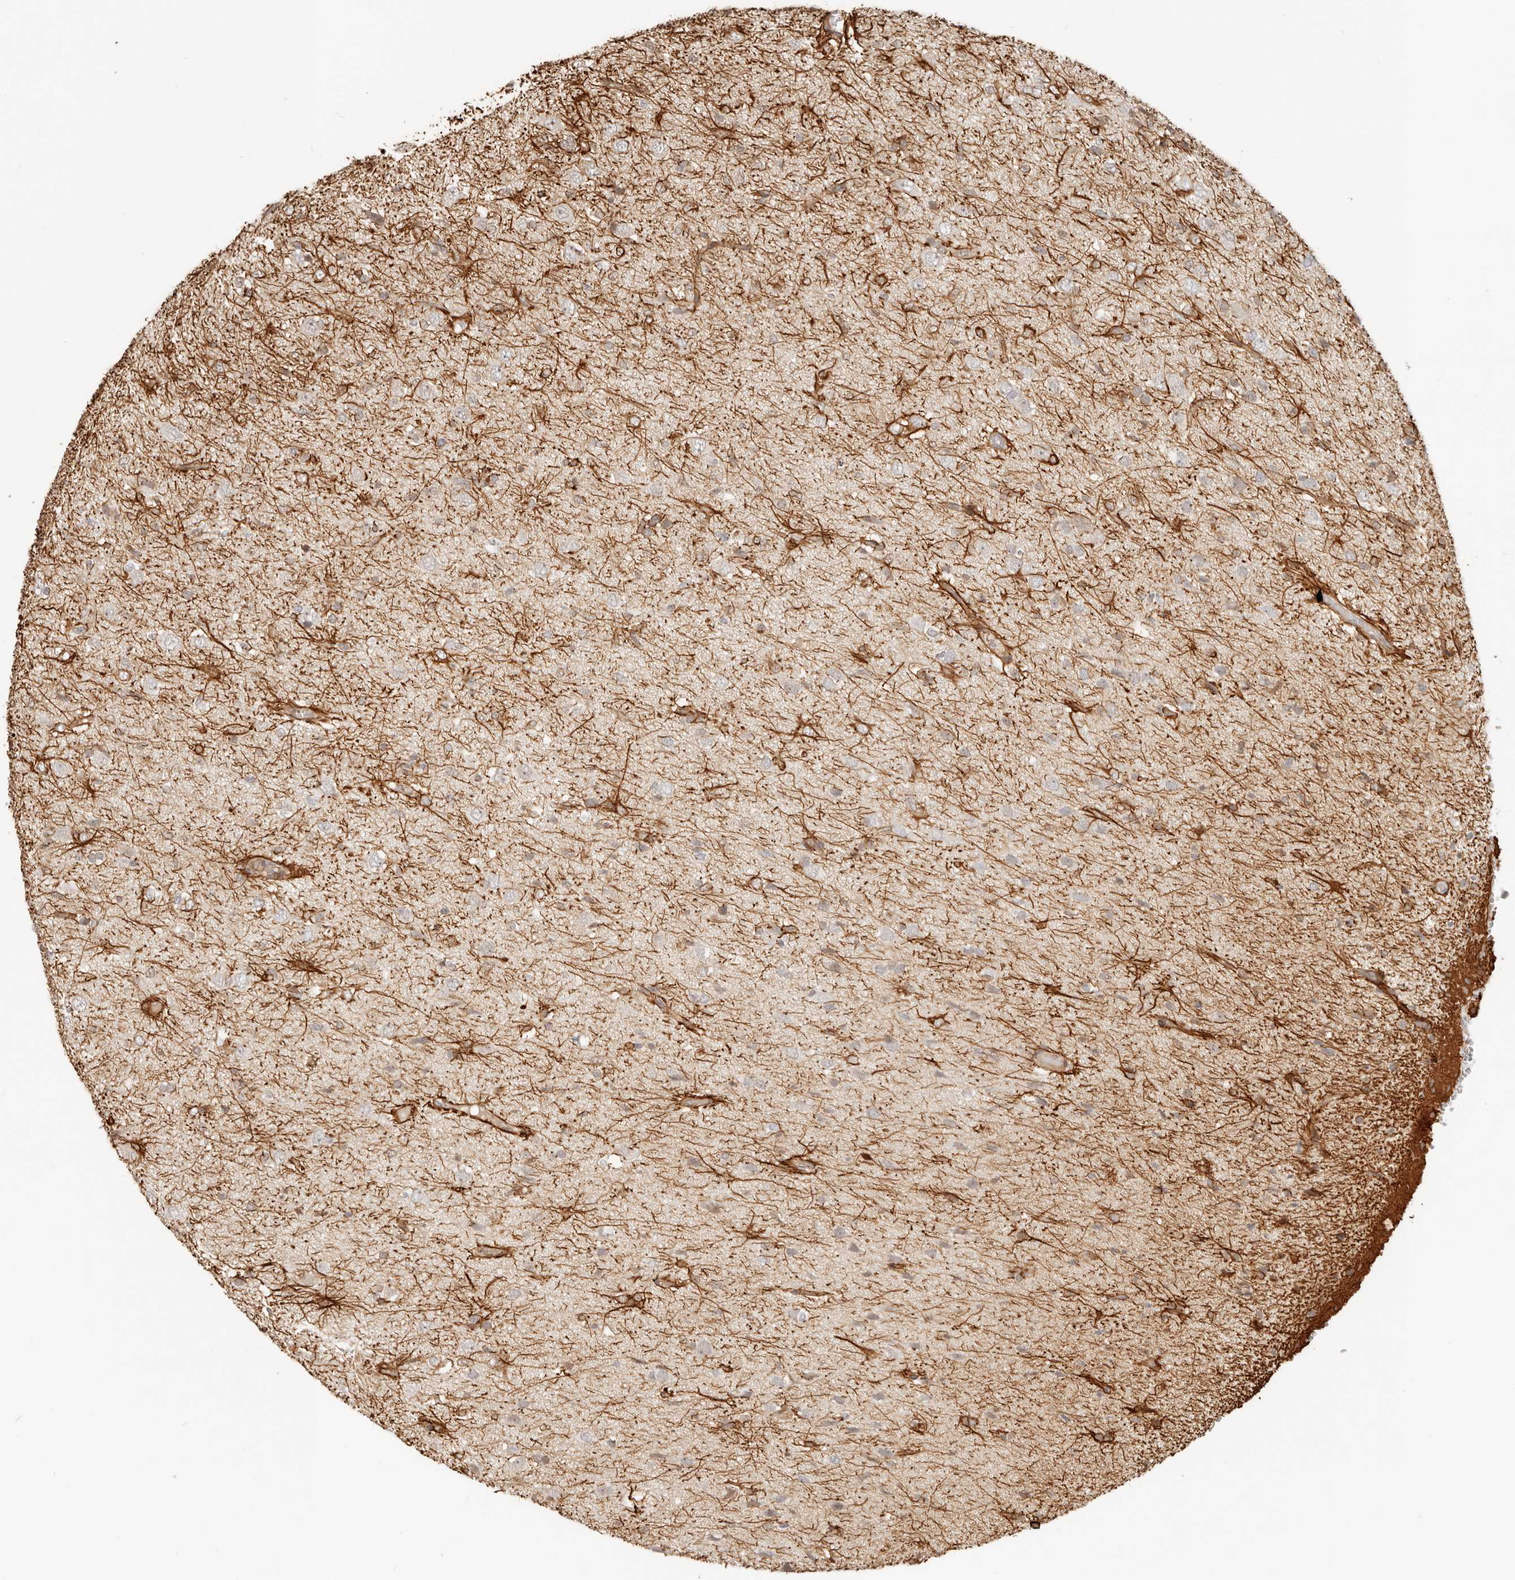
{"staining": {"intensity": "negative", "quantity": "none", "location": "none"}, "tissue": "glioma", "cell_type": "Tumor cells", "image_type": "cancer", "snomed": [{"axis": "morphology", "description": "Glioma, malignant, High grade"}, {"axis": "topography", "description": "Brain"}], "caption": "The immunohistochemistry (IHC) photomicrograph has no significant positivity in tumor cells of glioma tissue.", "gene": "TUFT1", "patient": {"sex": "female", "age": 59}}